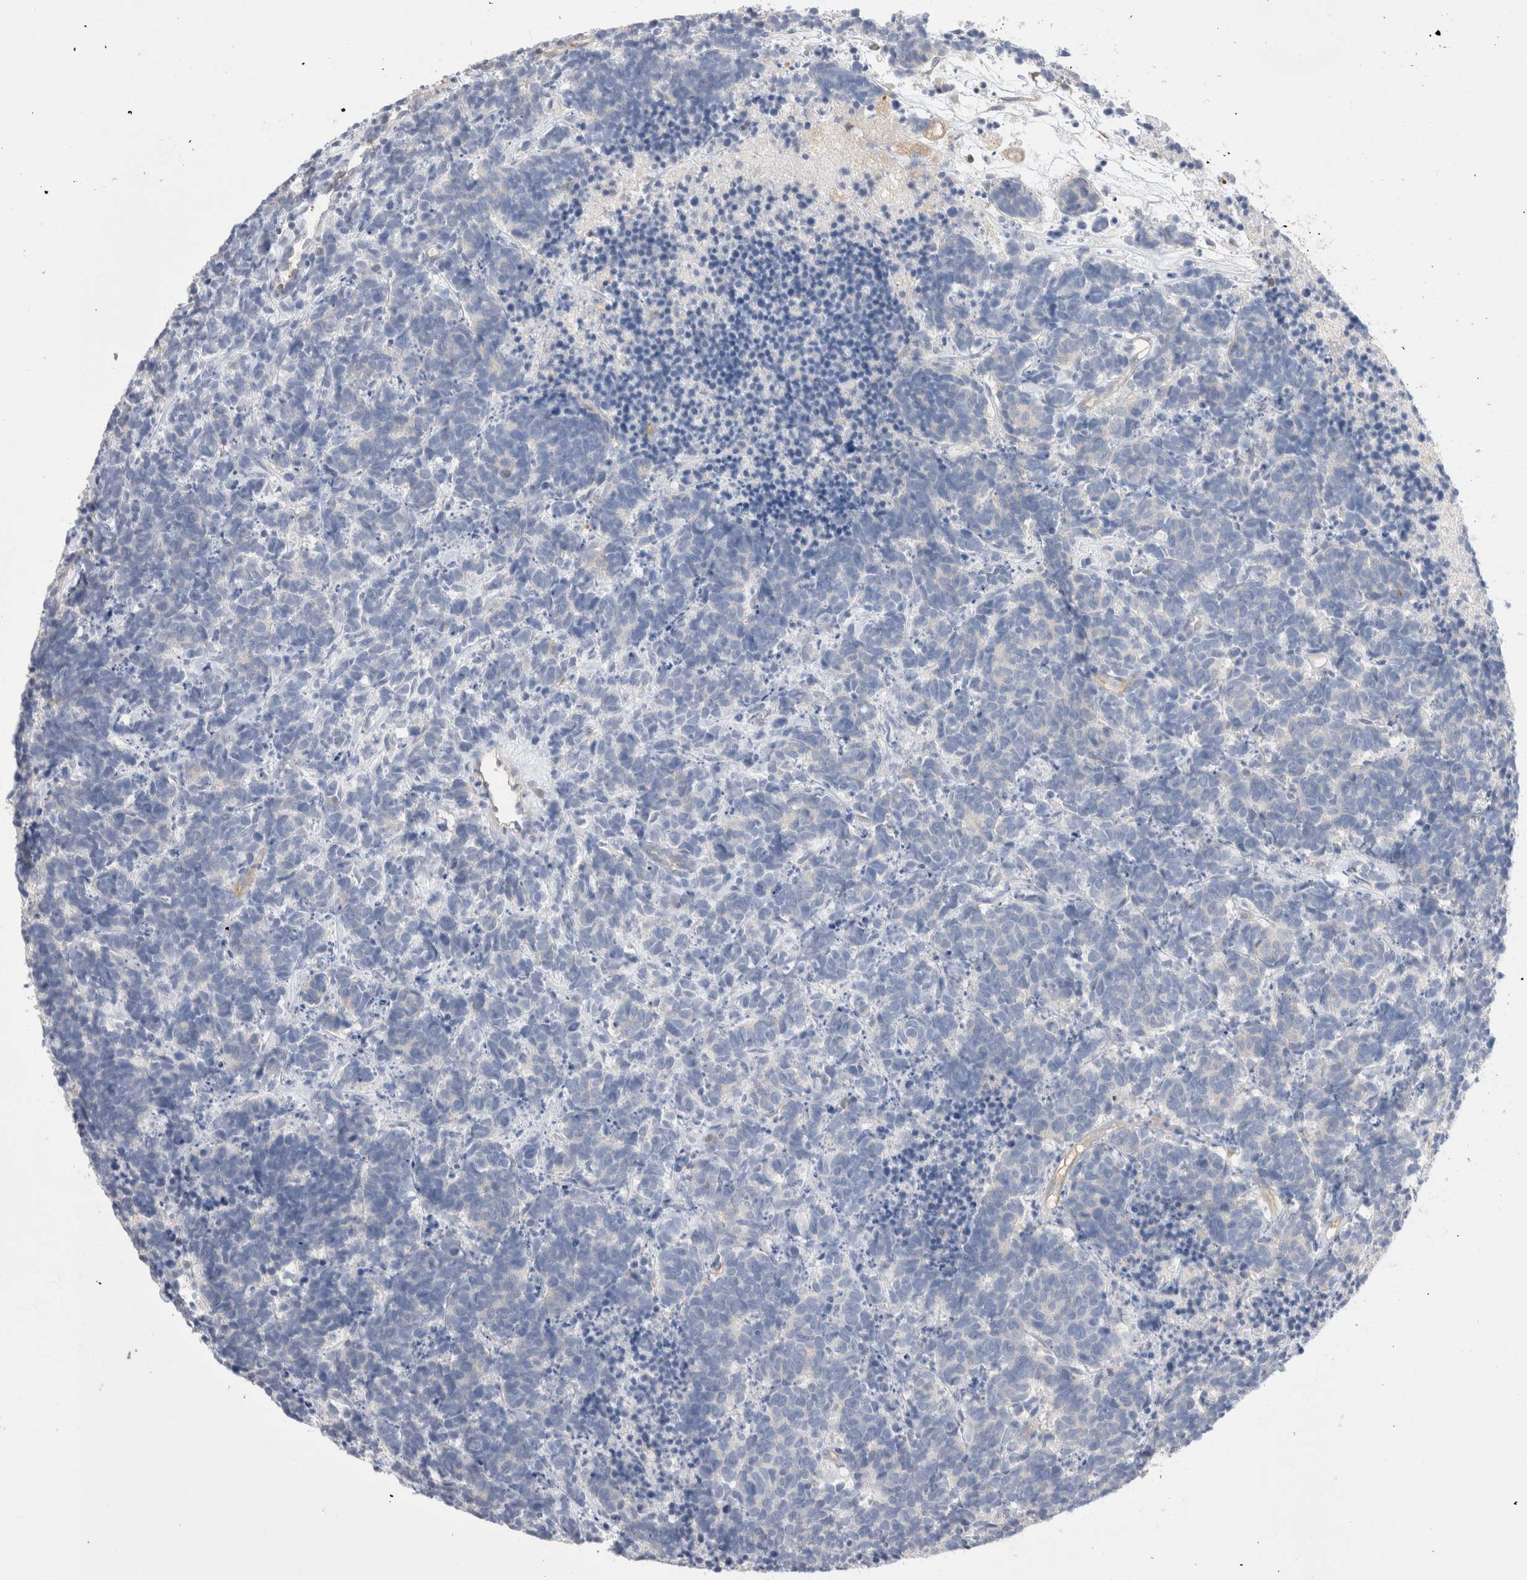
{"staining": {"intensity": "negative", "quantity": "none", "location": "none"}, "tissue": "carcinoid", "cell_type": "Tumor cells", "image_type": "cancer", "snomed": [{"axis": "morphology", "description": "Carcinoma, NOS"}, {"axis": "morphology", "description": "Carcinoid, malignant, NOS"}, {"axis": "topography", "description": "Urinary bladder"}], "caption": "Carcinoid stained for a protein using immunohistochemistry shows no expression tumor cells.", "gene": "CAPN2", "patient": {"sex": "male", "age": 57}}